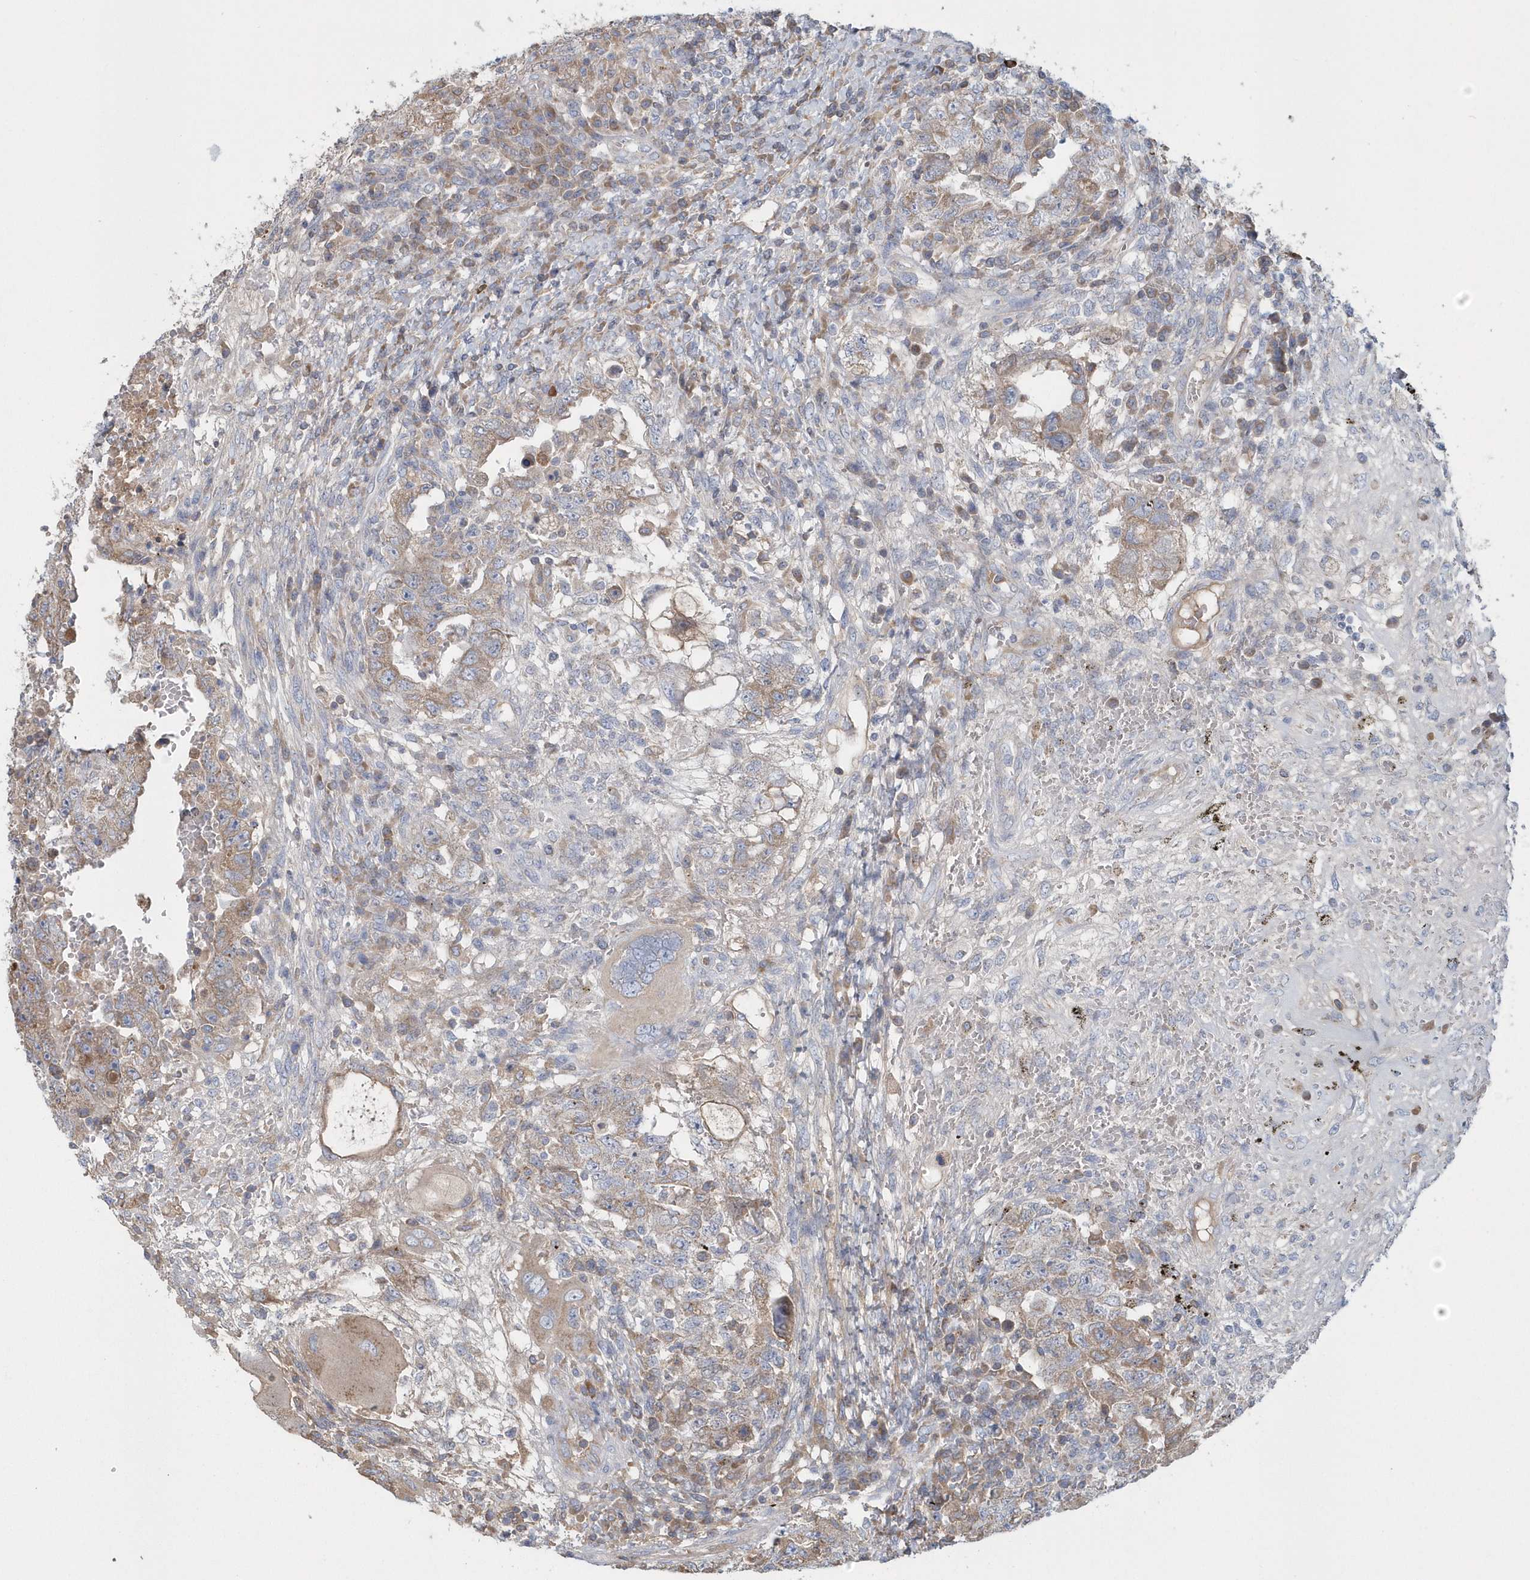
{"staining": {"intensity": "weak", "quantity": "25%-75%", "location": "cytoplasmic/membranous"}, "tissue": "testis cancer", "cell_type": "Tumor cells", "image_type": "cancer", "snomed": [{"axis": "morphology", "description": "Carcinoma, Embryonal, NOS"}, {"axis": "topography", "description": "Testis"}], "caption": "The micrograph shows a brown stain indicating the presence of a protein in the cytoplasmic/membranous of tumor cells in testis cancer (embryonal carcinoma).", "gene": "SPATA18", "patient": {"sex": "male", "age": 26}}